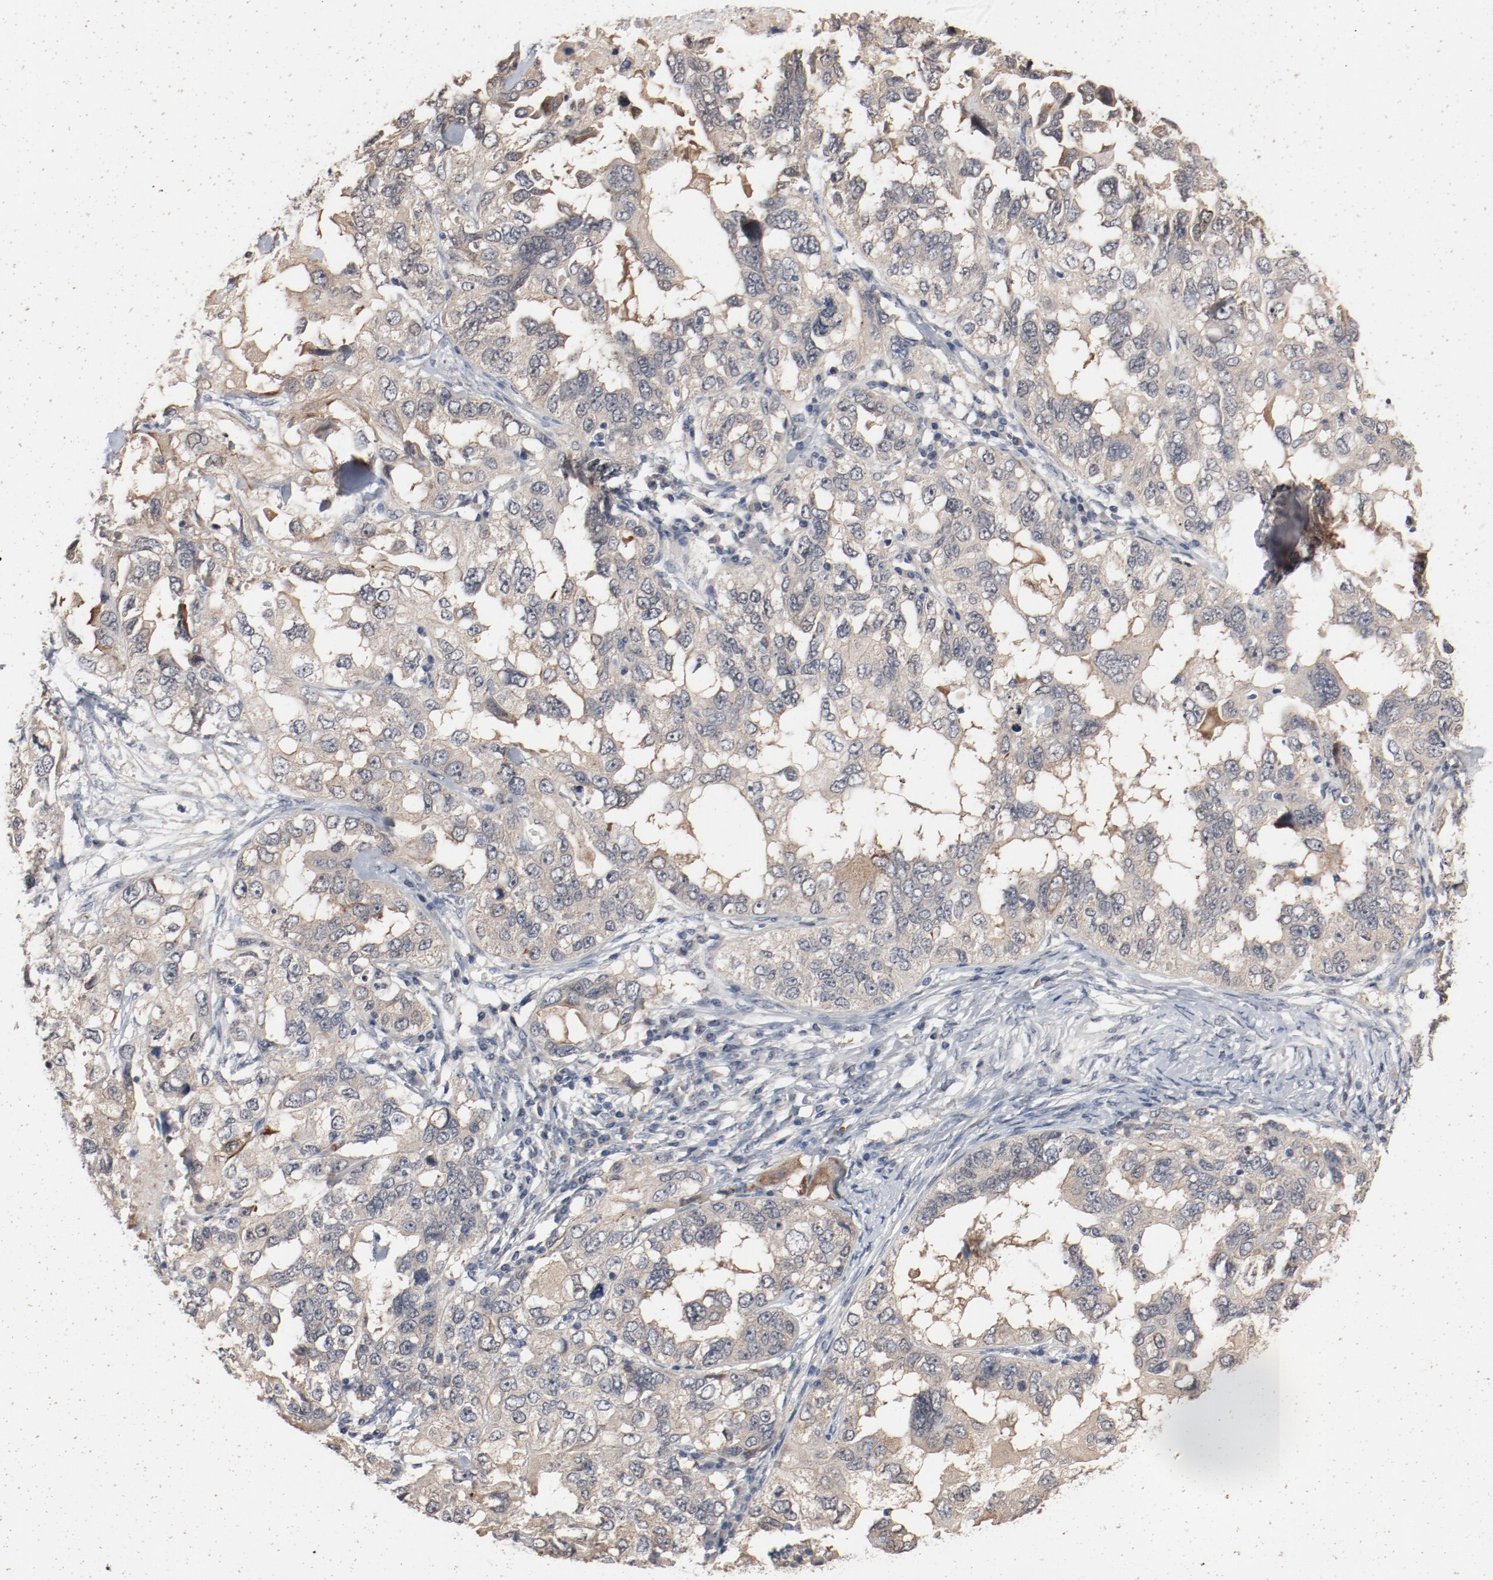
{"staining": {"intensity": "weak", "quantity": ">75%", "location": "cytoplasmic/membranous"}, "tissue": "ovarian cancer", "cell_type": "Tumor cells", "image_type": "cancer", "snomed": [{"axis": "morphology", "description": "Cystadenocarcinoma, serous, NOS"}, {"axis": "topography", "description": "Ovary"}], "caption": "Immunohistochemistry (IHC) histopathology image of neoplastic tissue: ovarian serous cystadenocarcinoma stained using immunohistochemistry exhibits low levels of weak protein expression localized specifically in the cytoplasmic/membranous of tumor cells, appearing as a cytoplasmic/membranous brown color.", "gene": "DNAL4", "patient": {"sex": "female", "age": 82}}